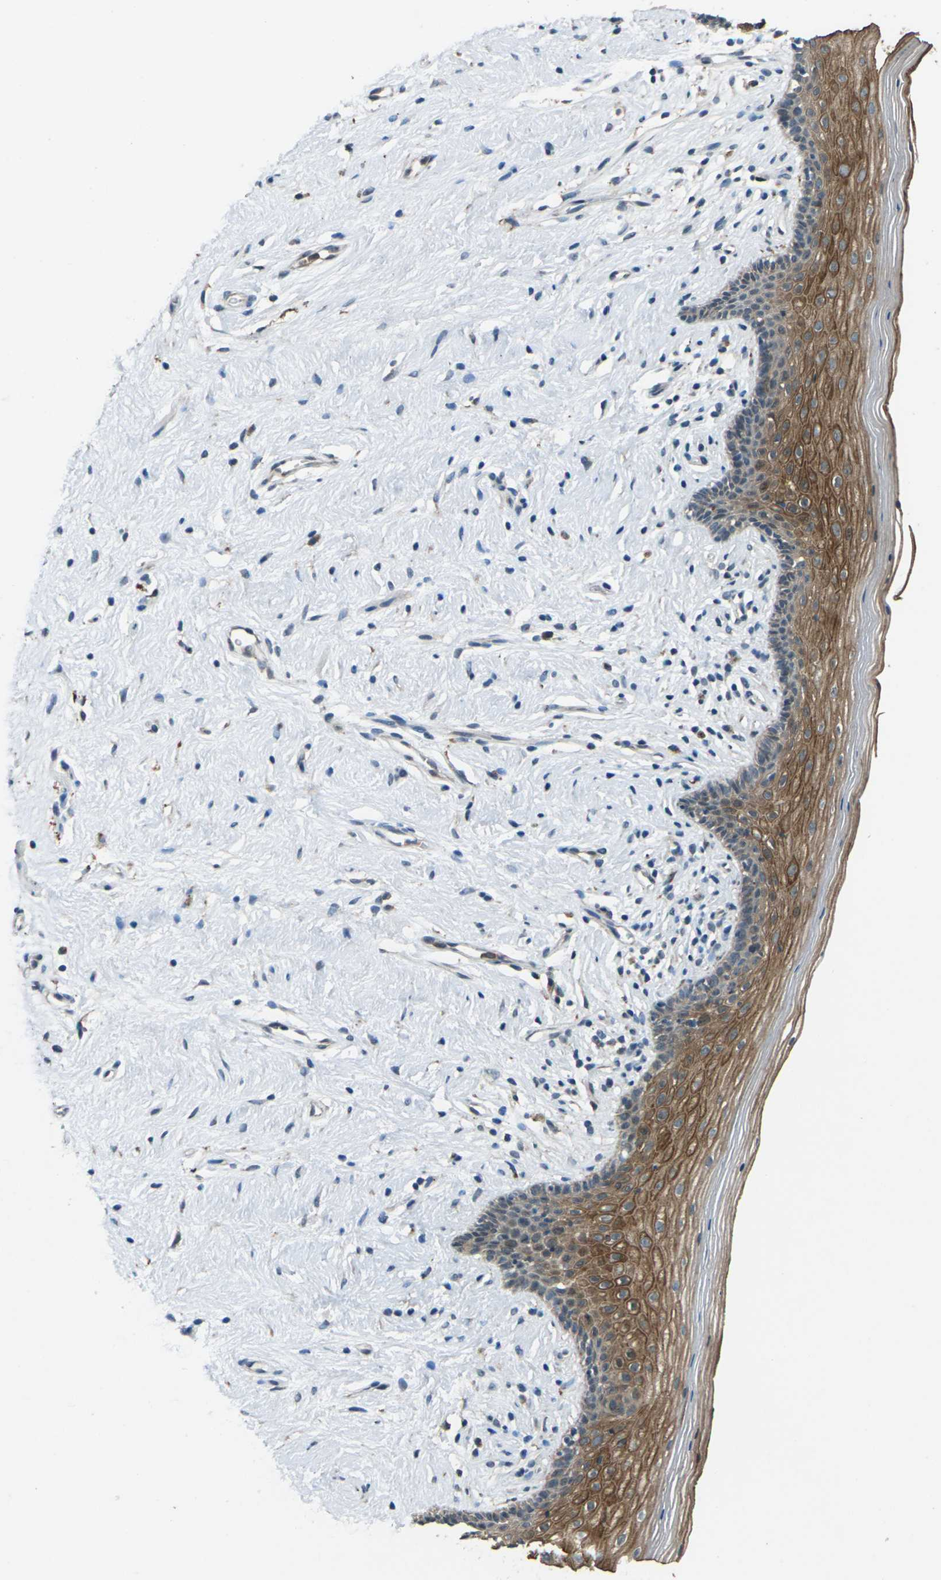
{"staining": {"intensity": "moderate", "quantity": ">75%", "location": "cytoplasmic/membranous"}, "tissue": "vagina", "cell_type": "Squamous epithelial cells", "image_type": "normal", "snomed": [{"axis": "morphology", "description": "Normal tissue, NOS"}, {"axis": "topography", "description": "Vagina"}], "caption": "The image demonstrates staining of benign vagina, revealing moderate cytoplasmic/membranous protein positivity (brown color) within squamous epithelial cells. (DAB (3,3'-diaminobenzidine) IHC with brightfield microscopy, high magnification).", "gene": "SLC31A2", "patient": {"sex": "female", "age": 44}}